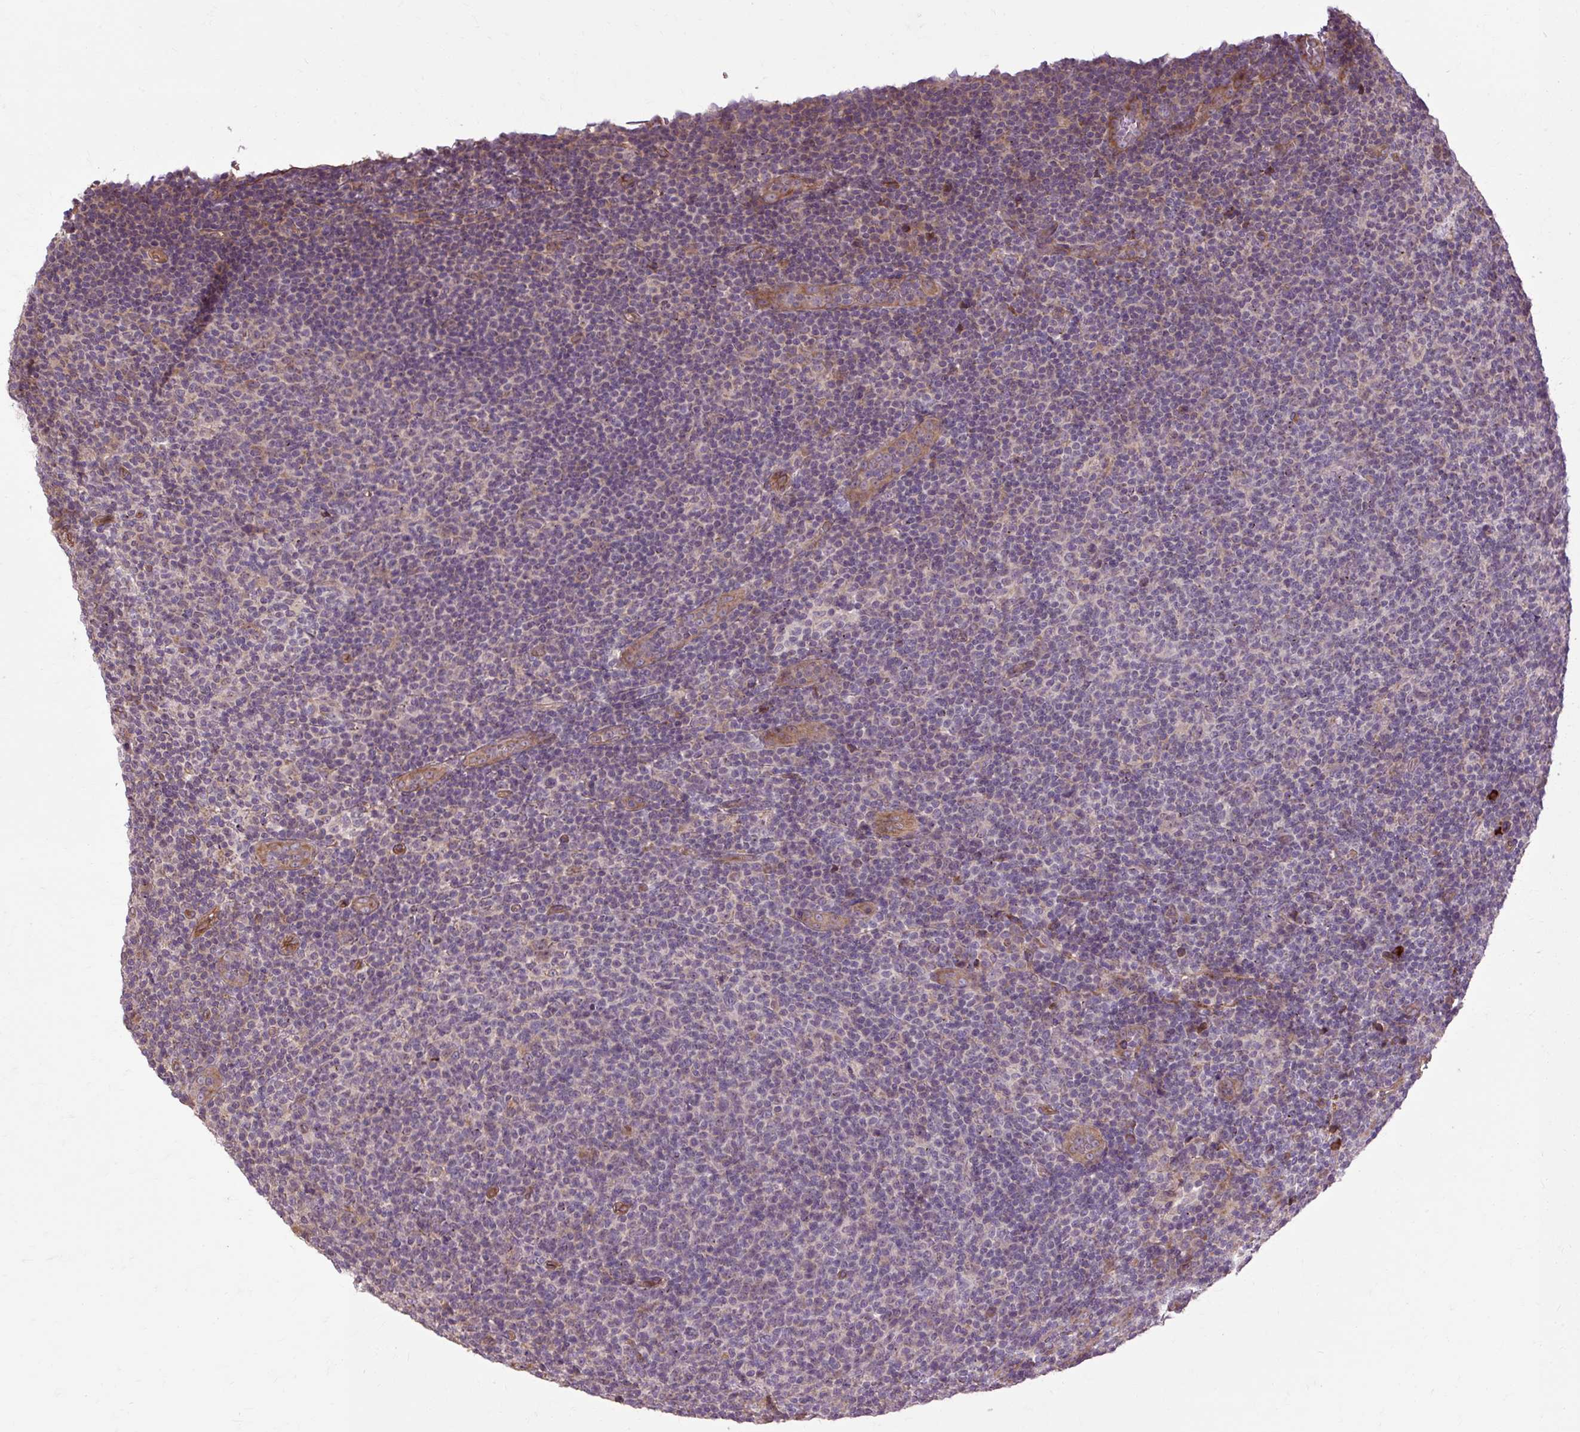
{"staining": {"intensity": "weak", "quantity": "<25%", "location": "cytoplasmic/membranous"}, "tissue": "lymphoma", "cell_type": "Tumor cells", "image_type": "cancer", "snomed": [{"axis": "morphology", "description": "Malignant lymphoma, non-Hodgkin's type, Low grade"}, {"axis": "topography", "description": "Lymph node"}], "caption": "High magnification brightfield microscopy of lymphoma stained with DAB (brown) and counterstained with hematoxylin (blue): tumor cells show no significant staining.", "gene": "FLRT1", "patient": {"sex": "male", "age": 66}}